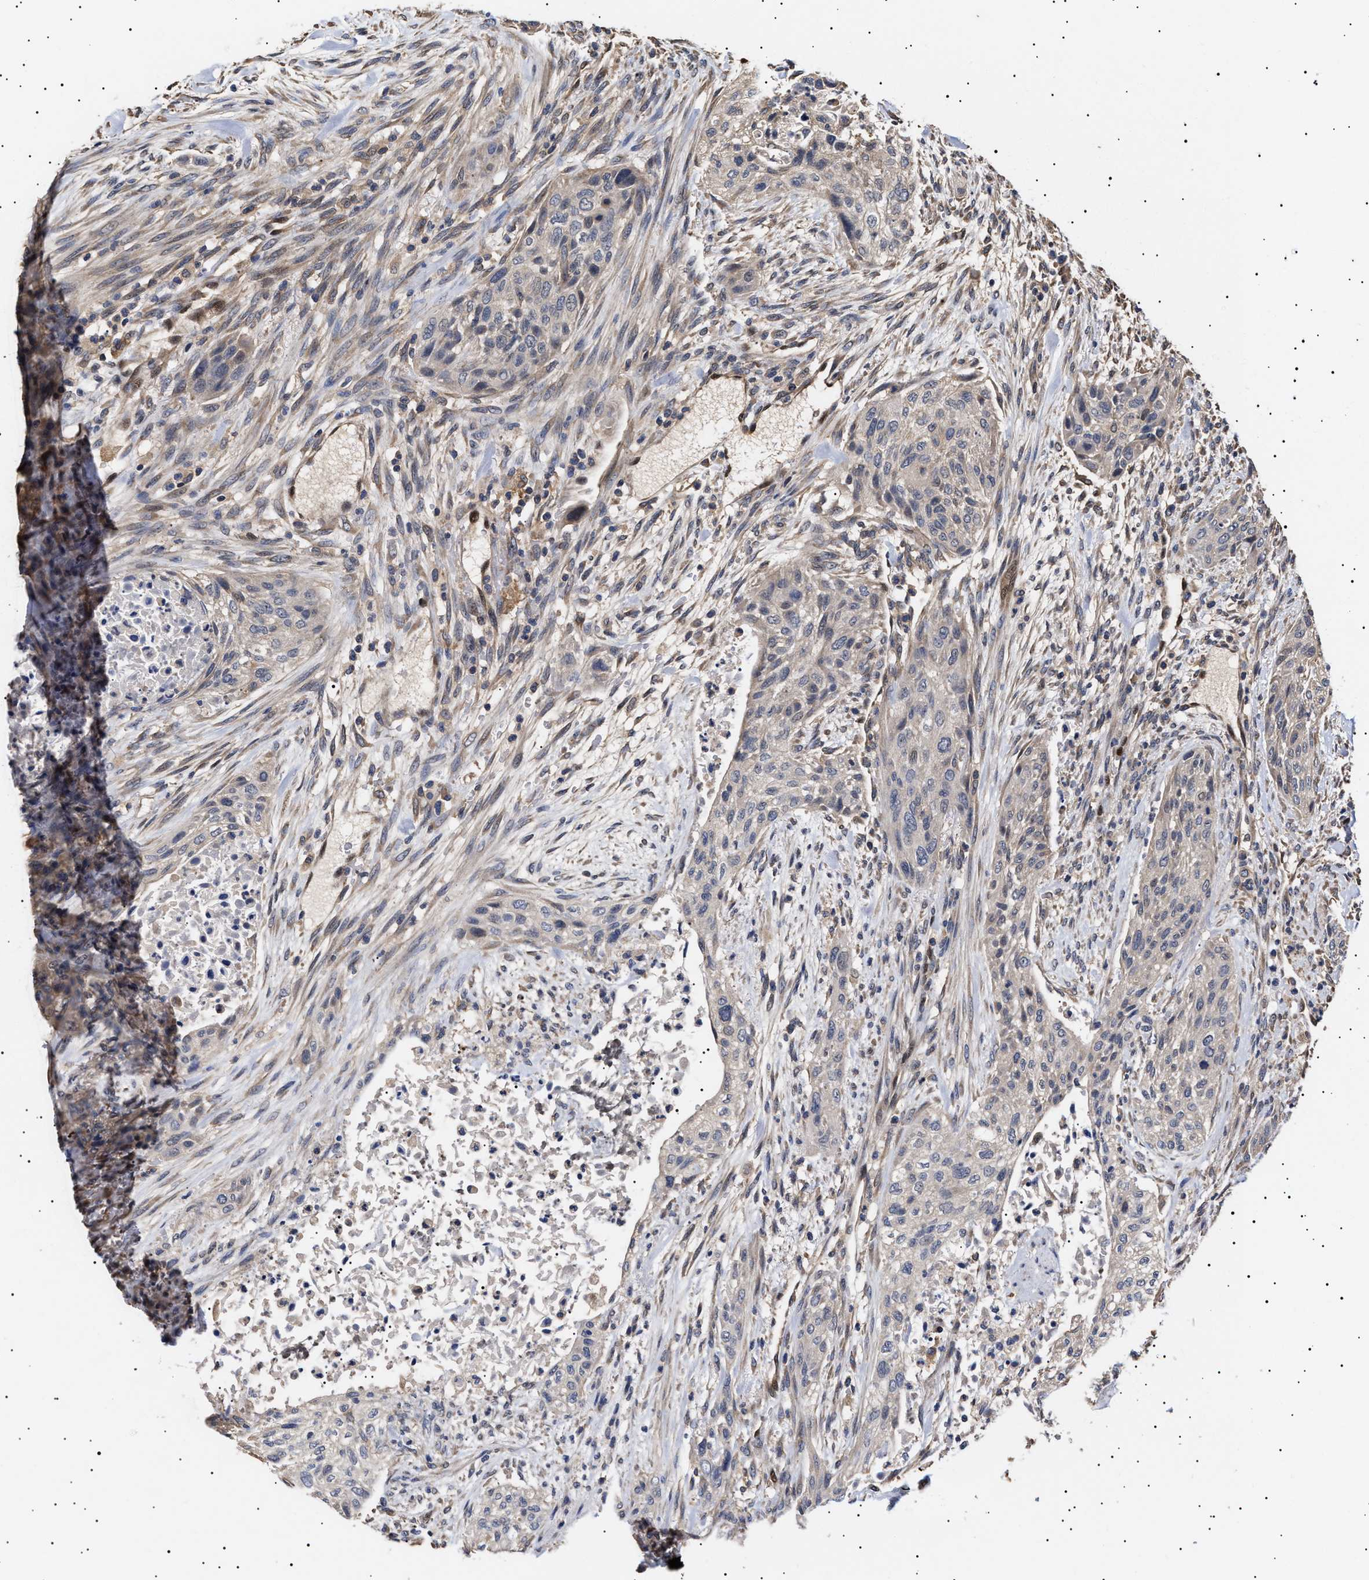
{"staining": {"intensity": "negative", "quantity": "none", "location": "none"}, "tissue": "urothelial cancer", "cell_type": "Tumor cells", "image_type": "cancer", "snomed": [{"axis": "morphology", "description": "Urothelial carcinoma, Low grade"}, {"axis": "morphology", "description": "Urothelial carcinoma, High grade"}, {"axis": "topography", "description": "Urinary bladder"}], "caption": "High-grade urothelial carcinoma stained for a protein using immunohistochemistry (IHC) shows no positivity tumor cells.", "gene": "KRBA1", "patient": {"sex": "male", "age": 35}}